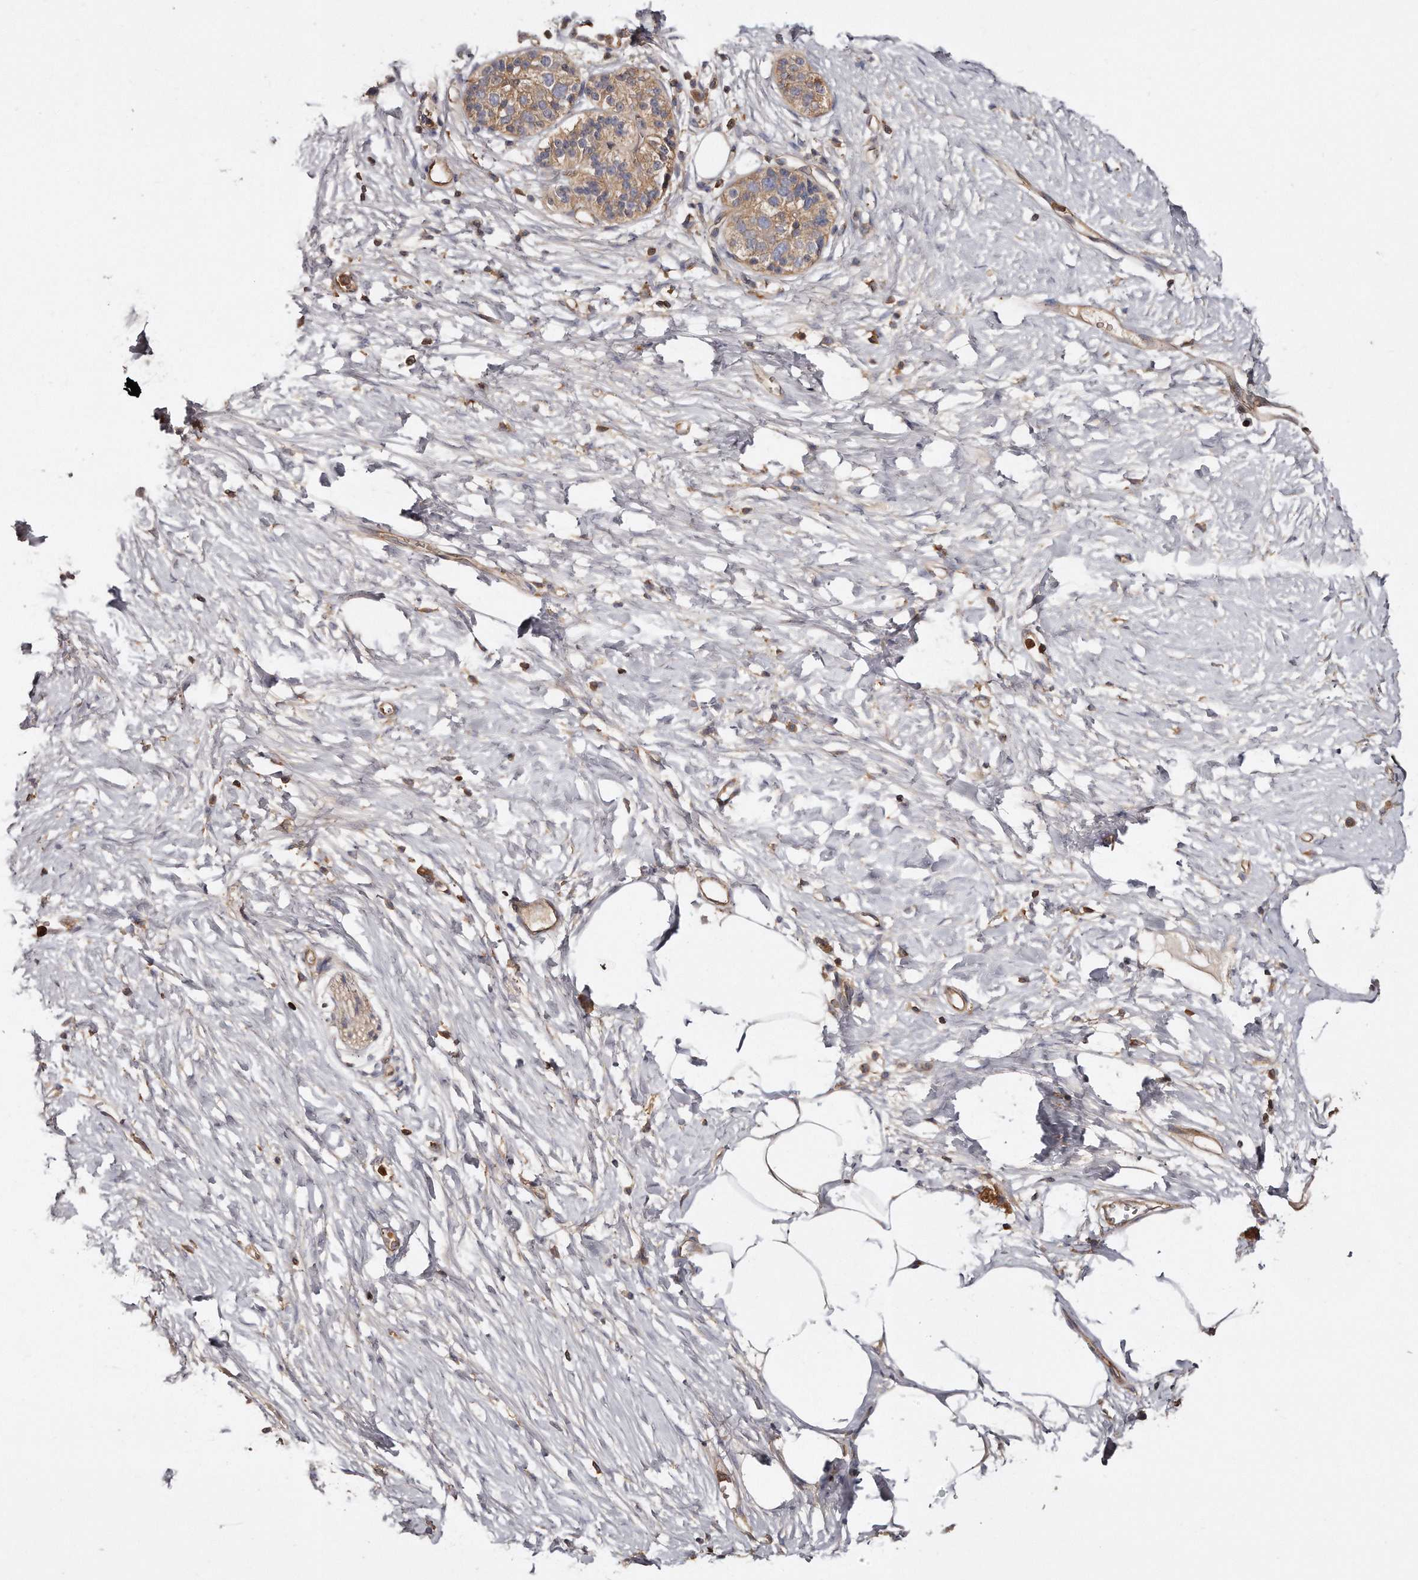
{"staining": {"intensity": "weak", "quantity": ">75%", "location": "cytoplasmic/membranous"}, "tissue": "pancreatic cancer", "cell_type": "Tumor cells", "image_type": "cancer", "snomed": [{"axis": "morphology", "description": "Adenocarcinoma, NOS"}, {"axis": "topography", "description": "Pancreas"}], "caption": "Immunohistochemical staining of human adenocarcinoma (pancreatic) exhibits weak cytoplasmic/membranous protein staining in about >75% of tumor cells. (DAB (3,3'-diaminobenzidine) = brown stain, brightfield microscopy at high magnification).", "gene": "CAP1", "patient": {"sex": "male", "age": 50}}